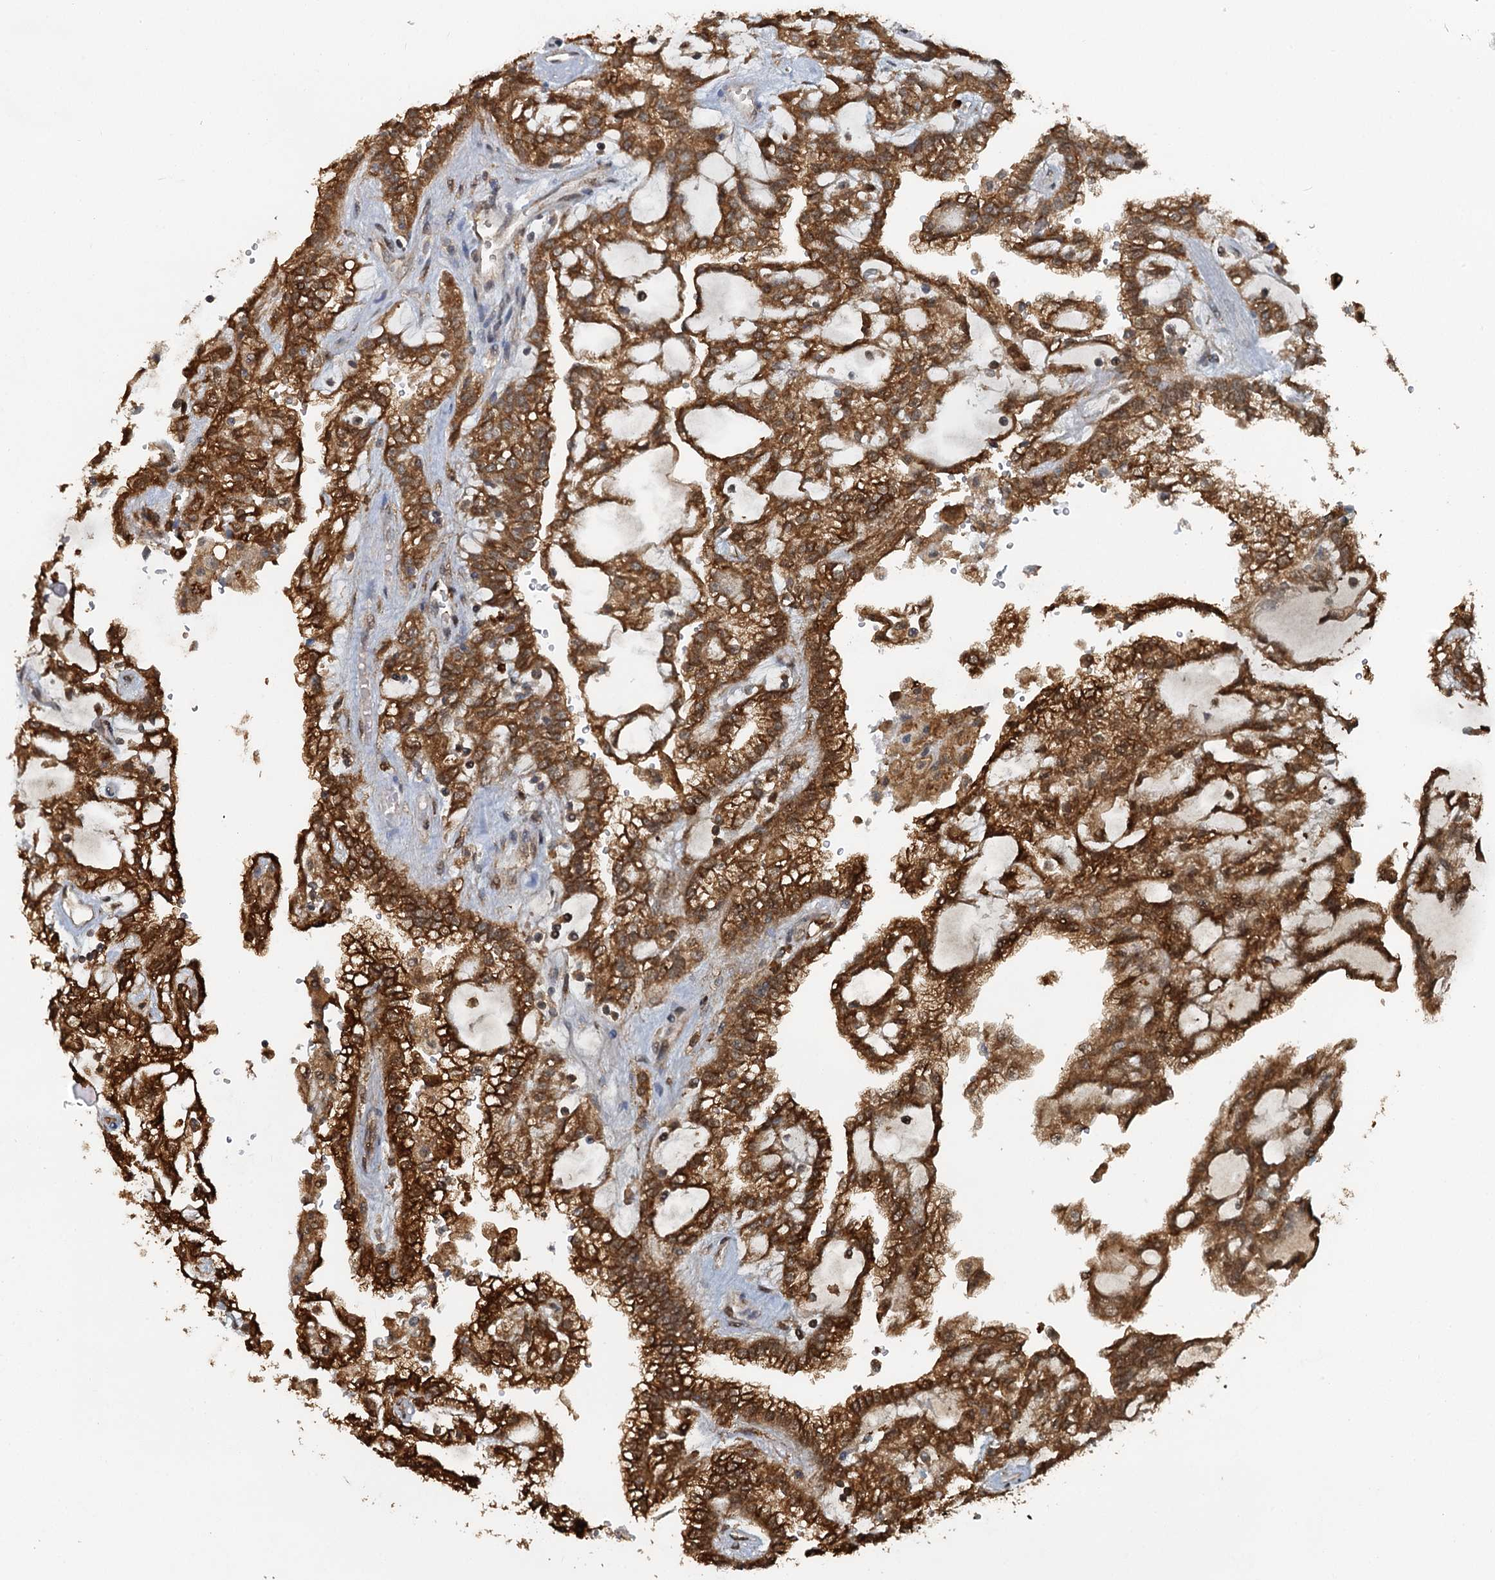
{"staining": {"intensity": "strong", "quantity": ">75%", "location": "cytoplasmic/membranous"}, "tissue": "renal cancer", "cell_type": "Tumor cells", "image_type": "cancer", "snomed": [{"axis": "morphology", "description": "Adenocarcinoma, NOS"}, {"axis": "topography", "description": "Kidney"}], "caption": "This micrograph demonstrates renal cancer stained with immunohistochemistry to label a protein in brown. The cytoplasmic/membranous of tumor cells show strong positivity for the protein. Nuclei are counter-stained blue.", "gene": "GPI", "patient": {"sex": "male", "age": 63}}